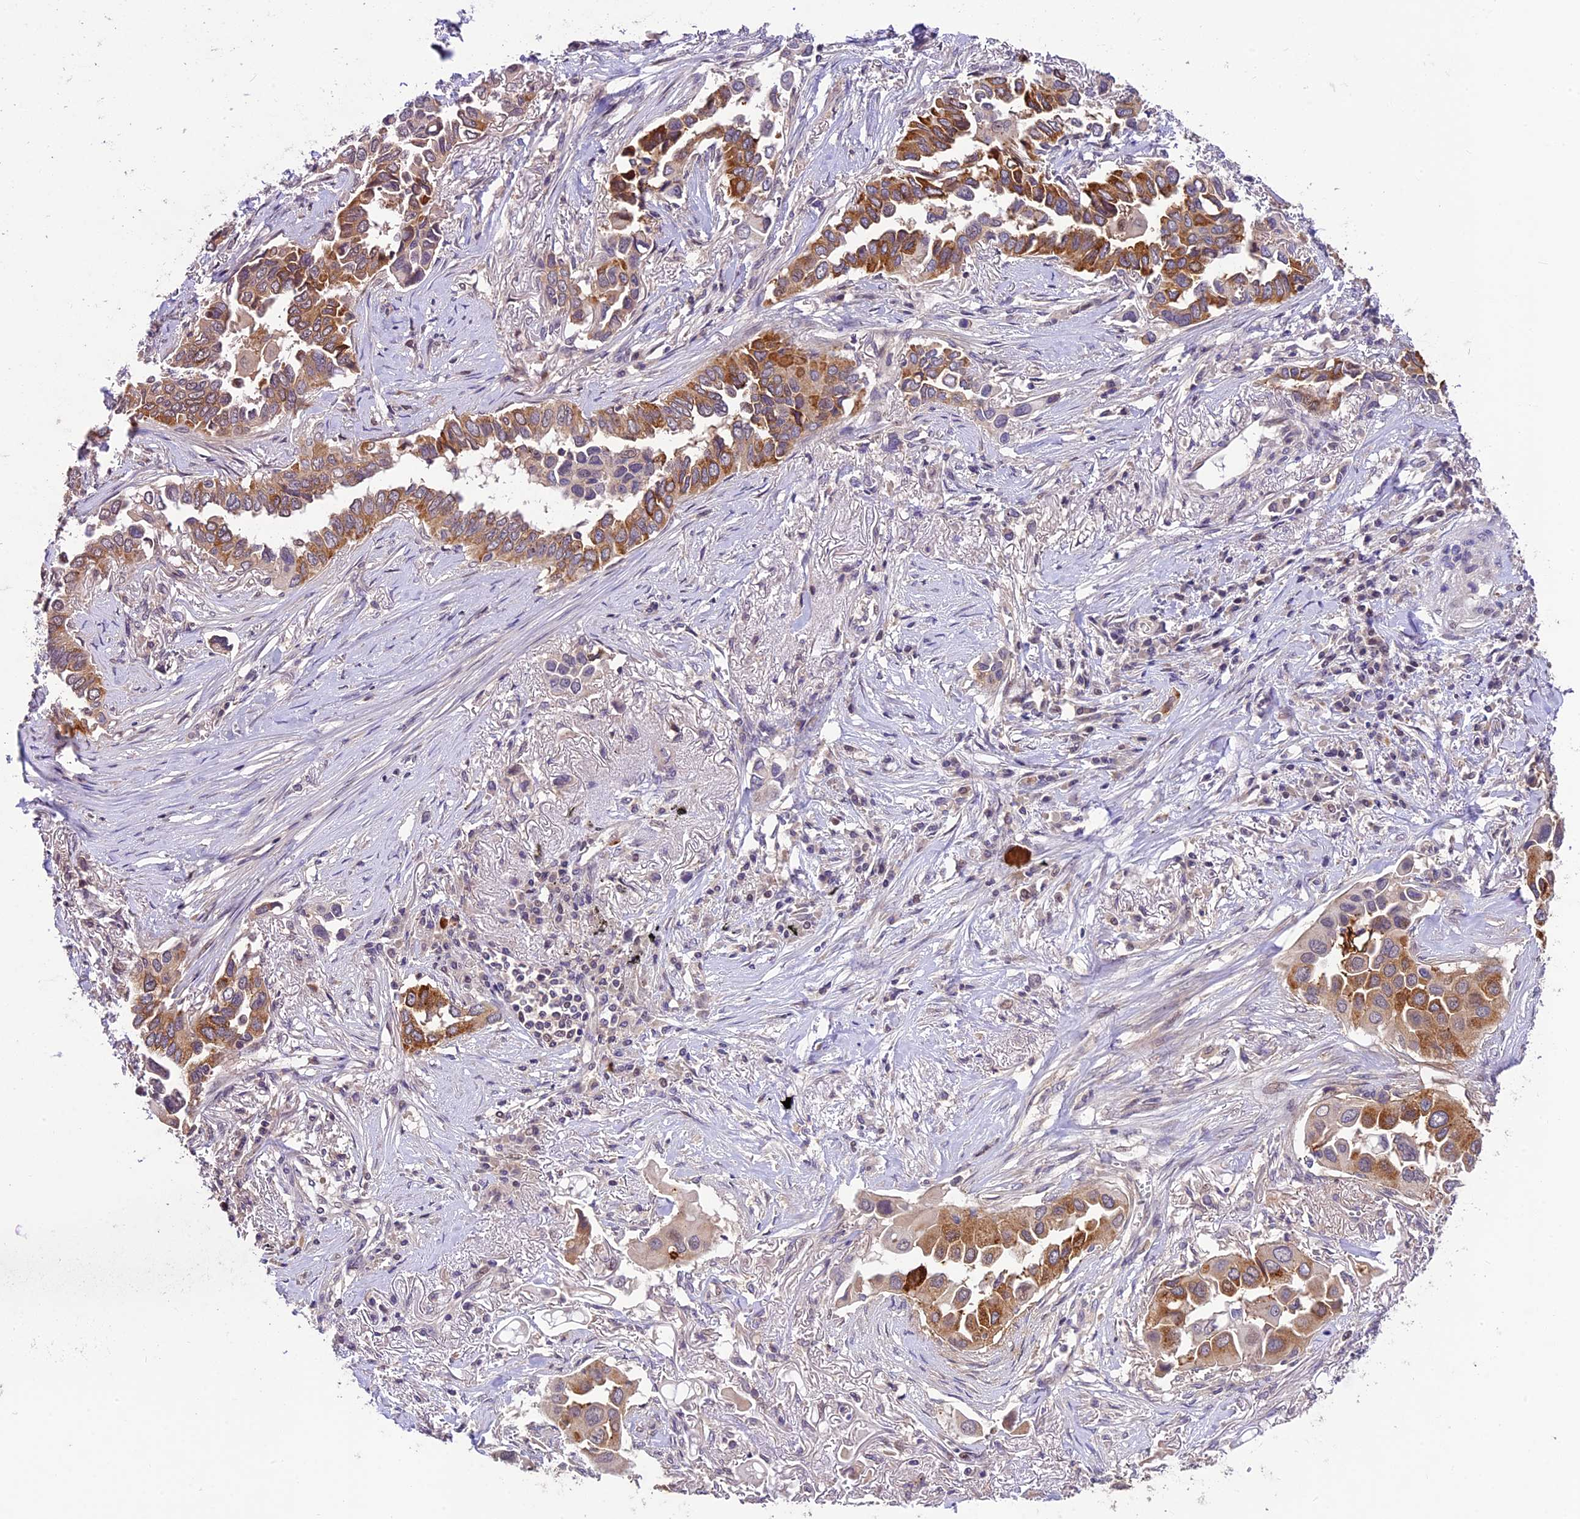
{"staining": {"intensity": "strong", "quantity": "25%-75%", "location": "cytoplasmic/membranous"}, "tissue": "lung cancer", "cell_type": "Tumor cells", "image_type": "cancer", "snomed": [{"axis": "morphology", "description": "Adenocarcinoma, NOS"}, {"axis": "topography", "description": "Lung"}], "caption": "Lung cancer (adenocarcinoma) tissue reveals strong cytoplasmic/membranous expression in approximately 25%-75% of tumor cells, visualized by immunohistochemistry.", "gene": "DGKH", "patient": {"sex": "female", "age": 76}}